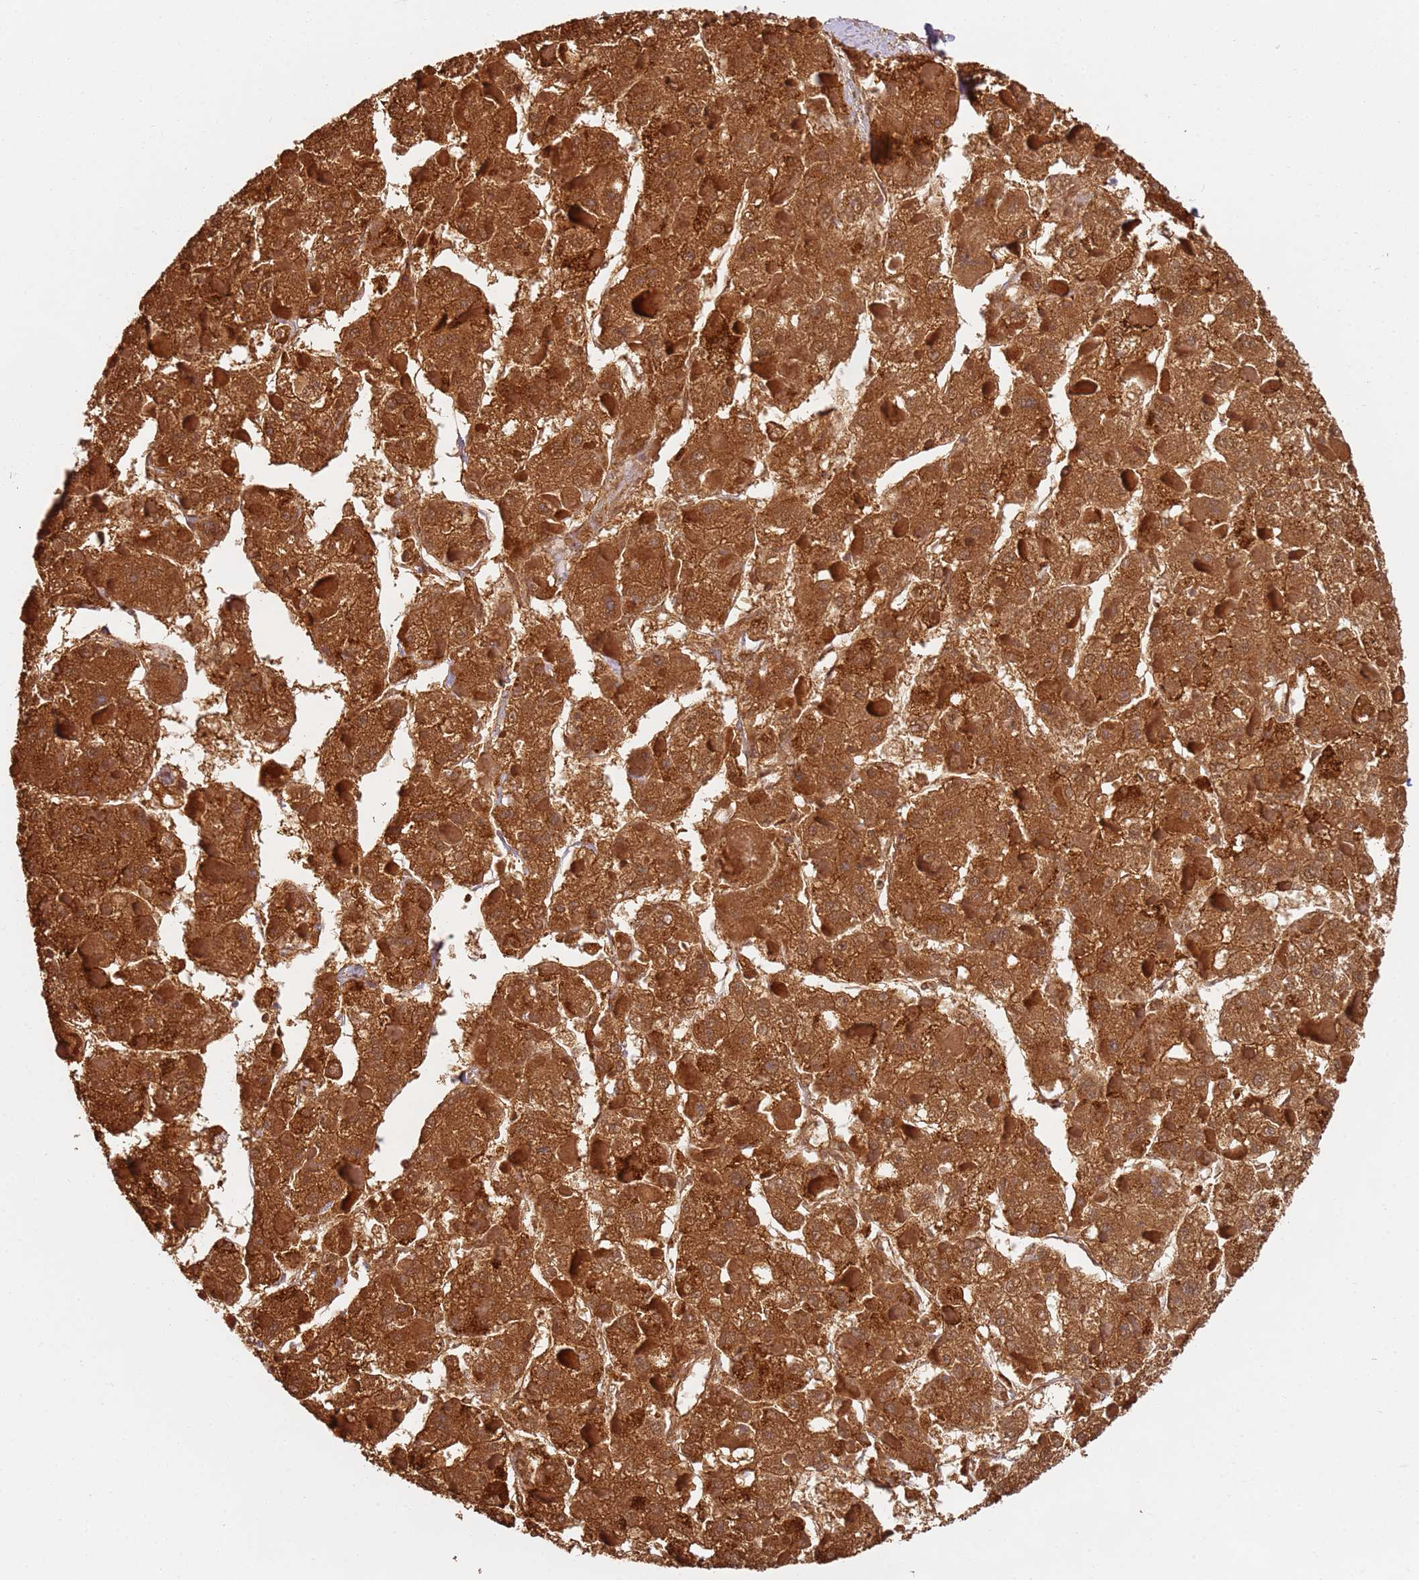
{"staining": {"intensity": "moderate", "quantity": ">75%", "location": "cytoplasmic/membranous"}, "tissue": "liver cancer", "cell_type": "Tumor cells", "image_type": "cancer", "snomed": [{"axis": "morphology", "description": "Carcinoma, Hepatocellular, NOS"}, {"axis": "topography", "description": "Liver"}], "caption": "Immunohistochemistry (DAB) staining of liver hepatocellular carcinoma displays moderate cytoplasmic/membranous protein positivity in about >75% of tumor cells.", "gene": "WDR93", "patient": {"sex": "female", "age": 73}}